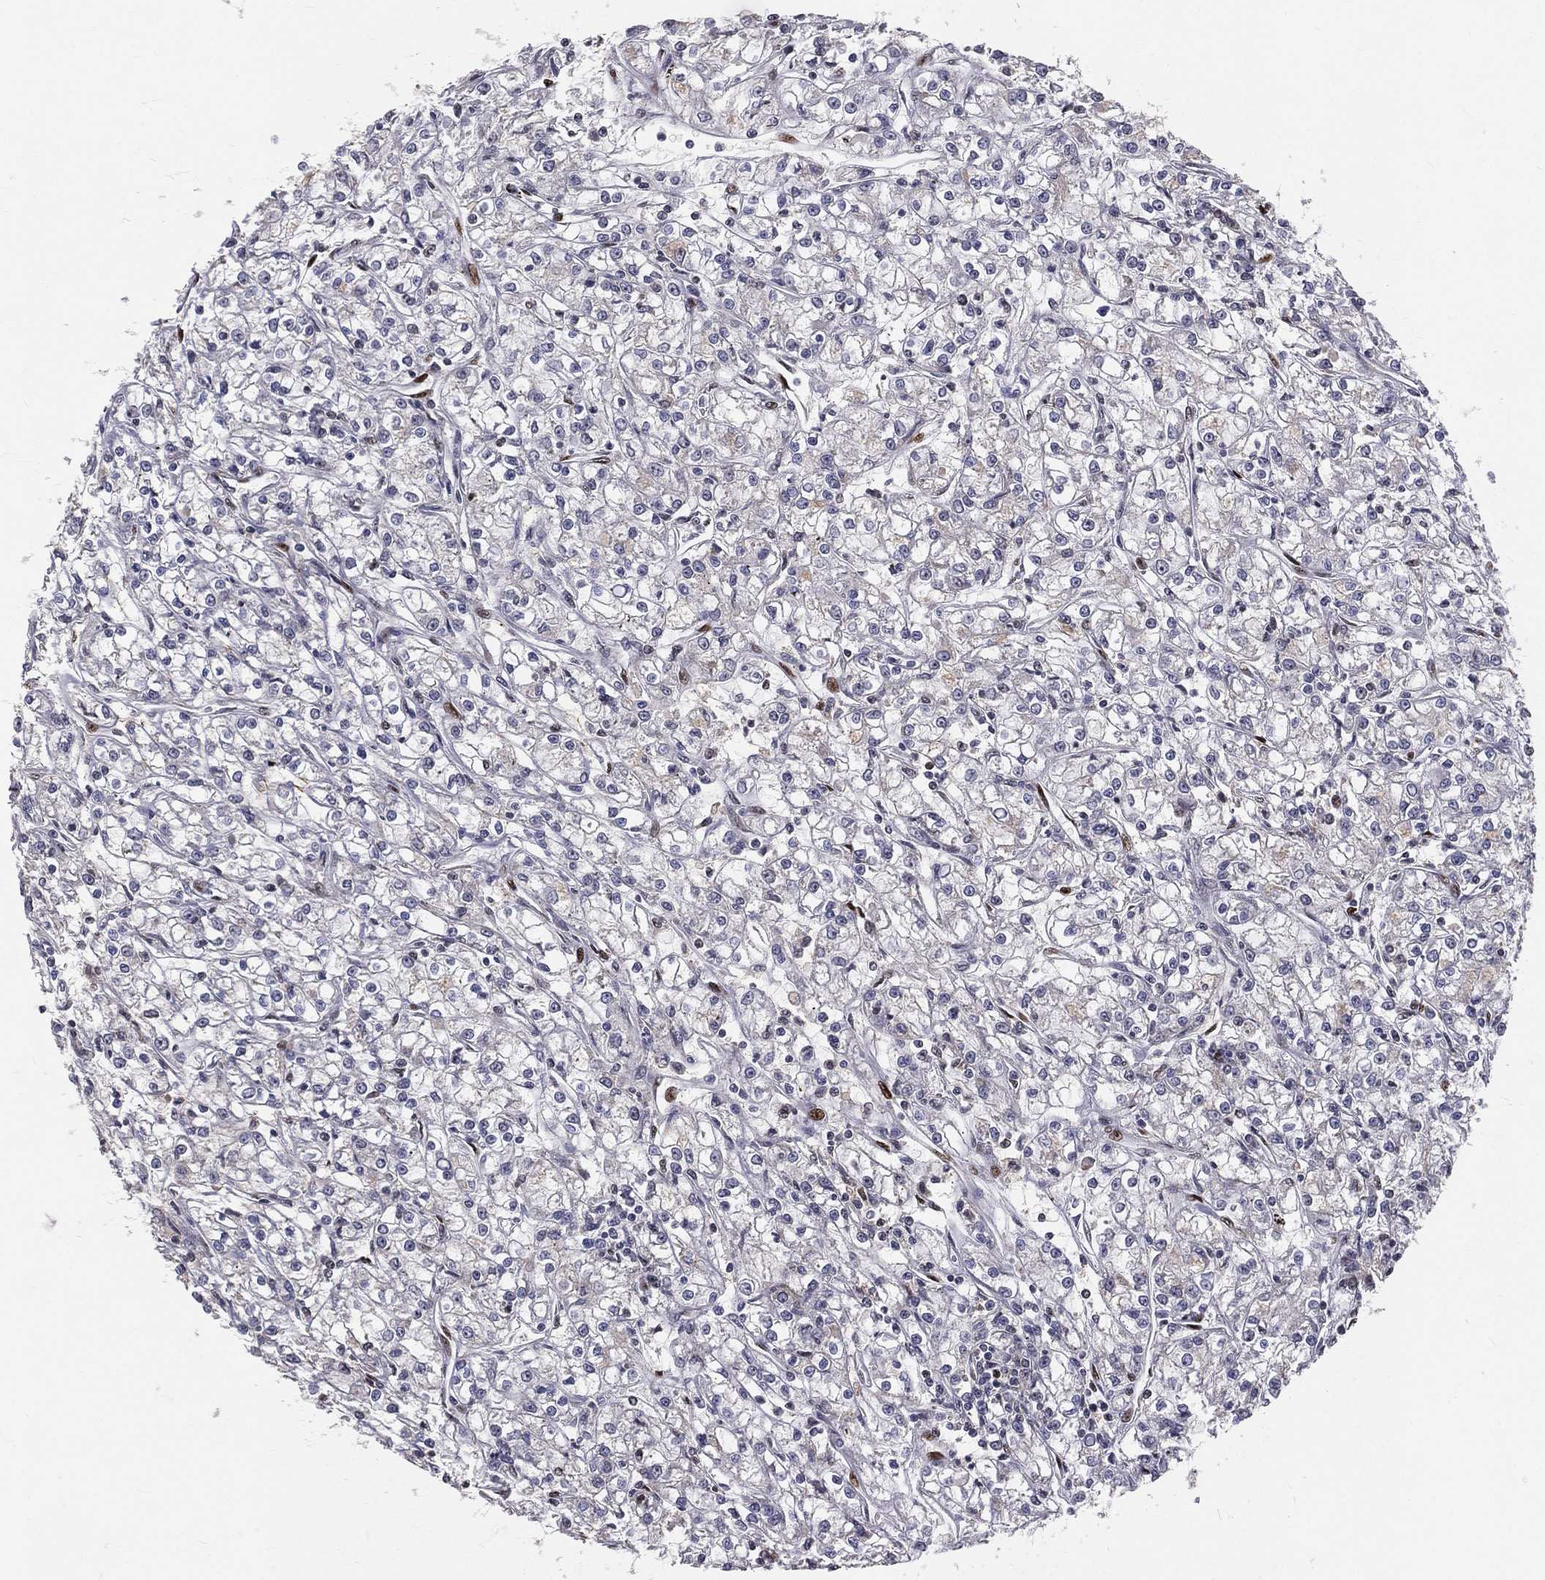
{"staining": {"intensity": "negative", "quantity": "none", "location": "none"}, "tissue": "renal cancer", "cell_type": "Tumor cells", "image_type": "cancer", "snomed": [{"axis": "morphology", "description": "Adenocarcinoma, NOS"}, {"axis": "topography", "description": "Kidney"}], "caption": "A histopathology image of renal cancer stained for a protein reveals no brown staining in tumor cells.", "gene": "ZEB1", "patient": {"sex": "female", "age": 59}}